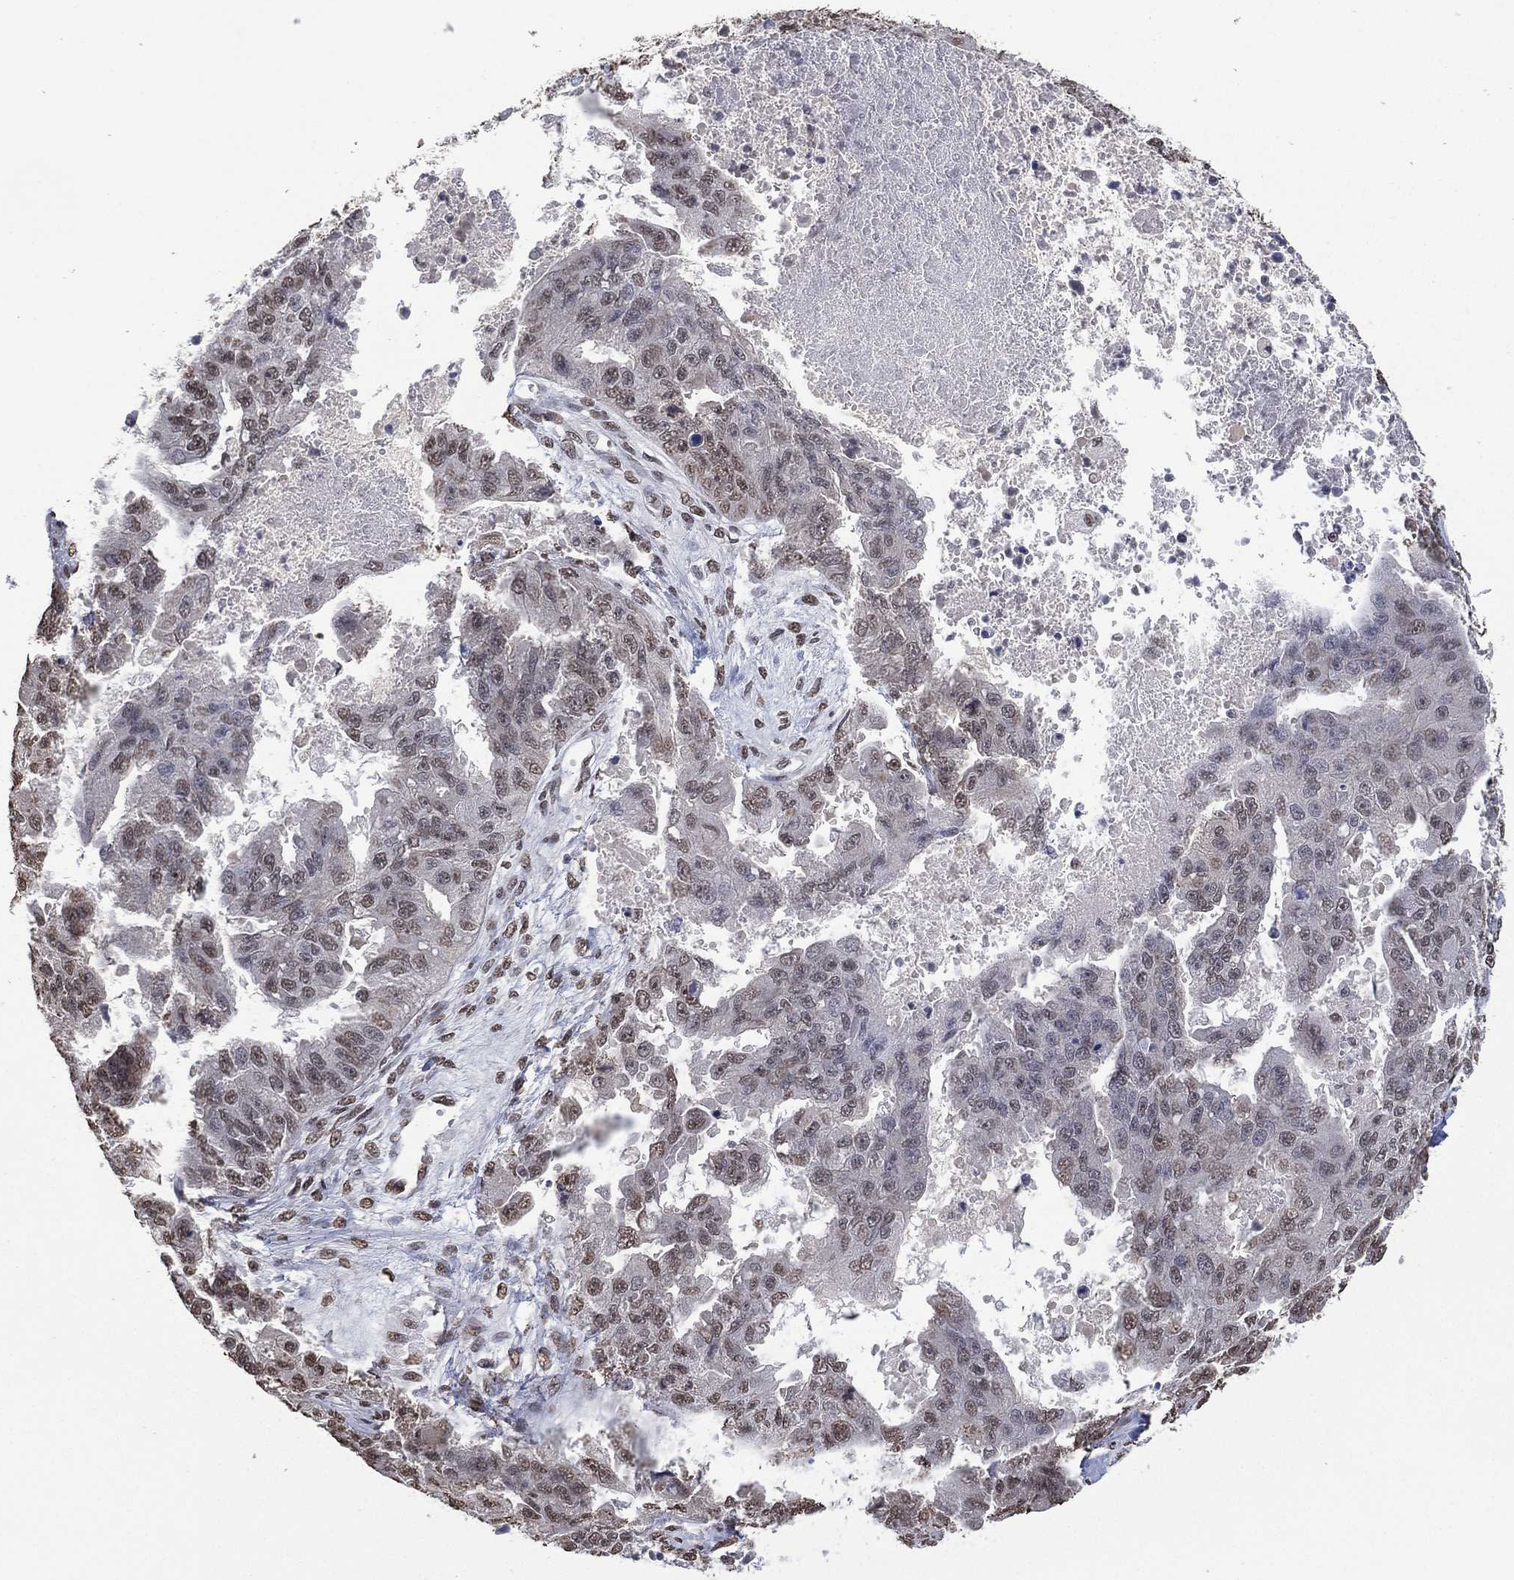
{"staining": {"intensity": "negative", "quantity": "none", "location": "none"}, "tissue": "ovarian cancer", "cell_type": "Tumor cells", "image_type": "cancer", "snomed": [{"axis": "morphology", "description": "Cystadenocarcinoma, serous, NOS"}, {"axis": "topography", "description": "Ovary"}], "caption": "A histopathology image of ovarian cancer stained for a protein shows no brown staining in tumor cells.", "gene": "EHMT1", "patient": {"sex": "female", "age": 58}}